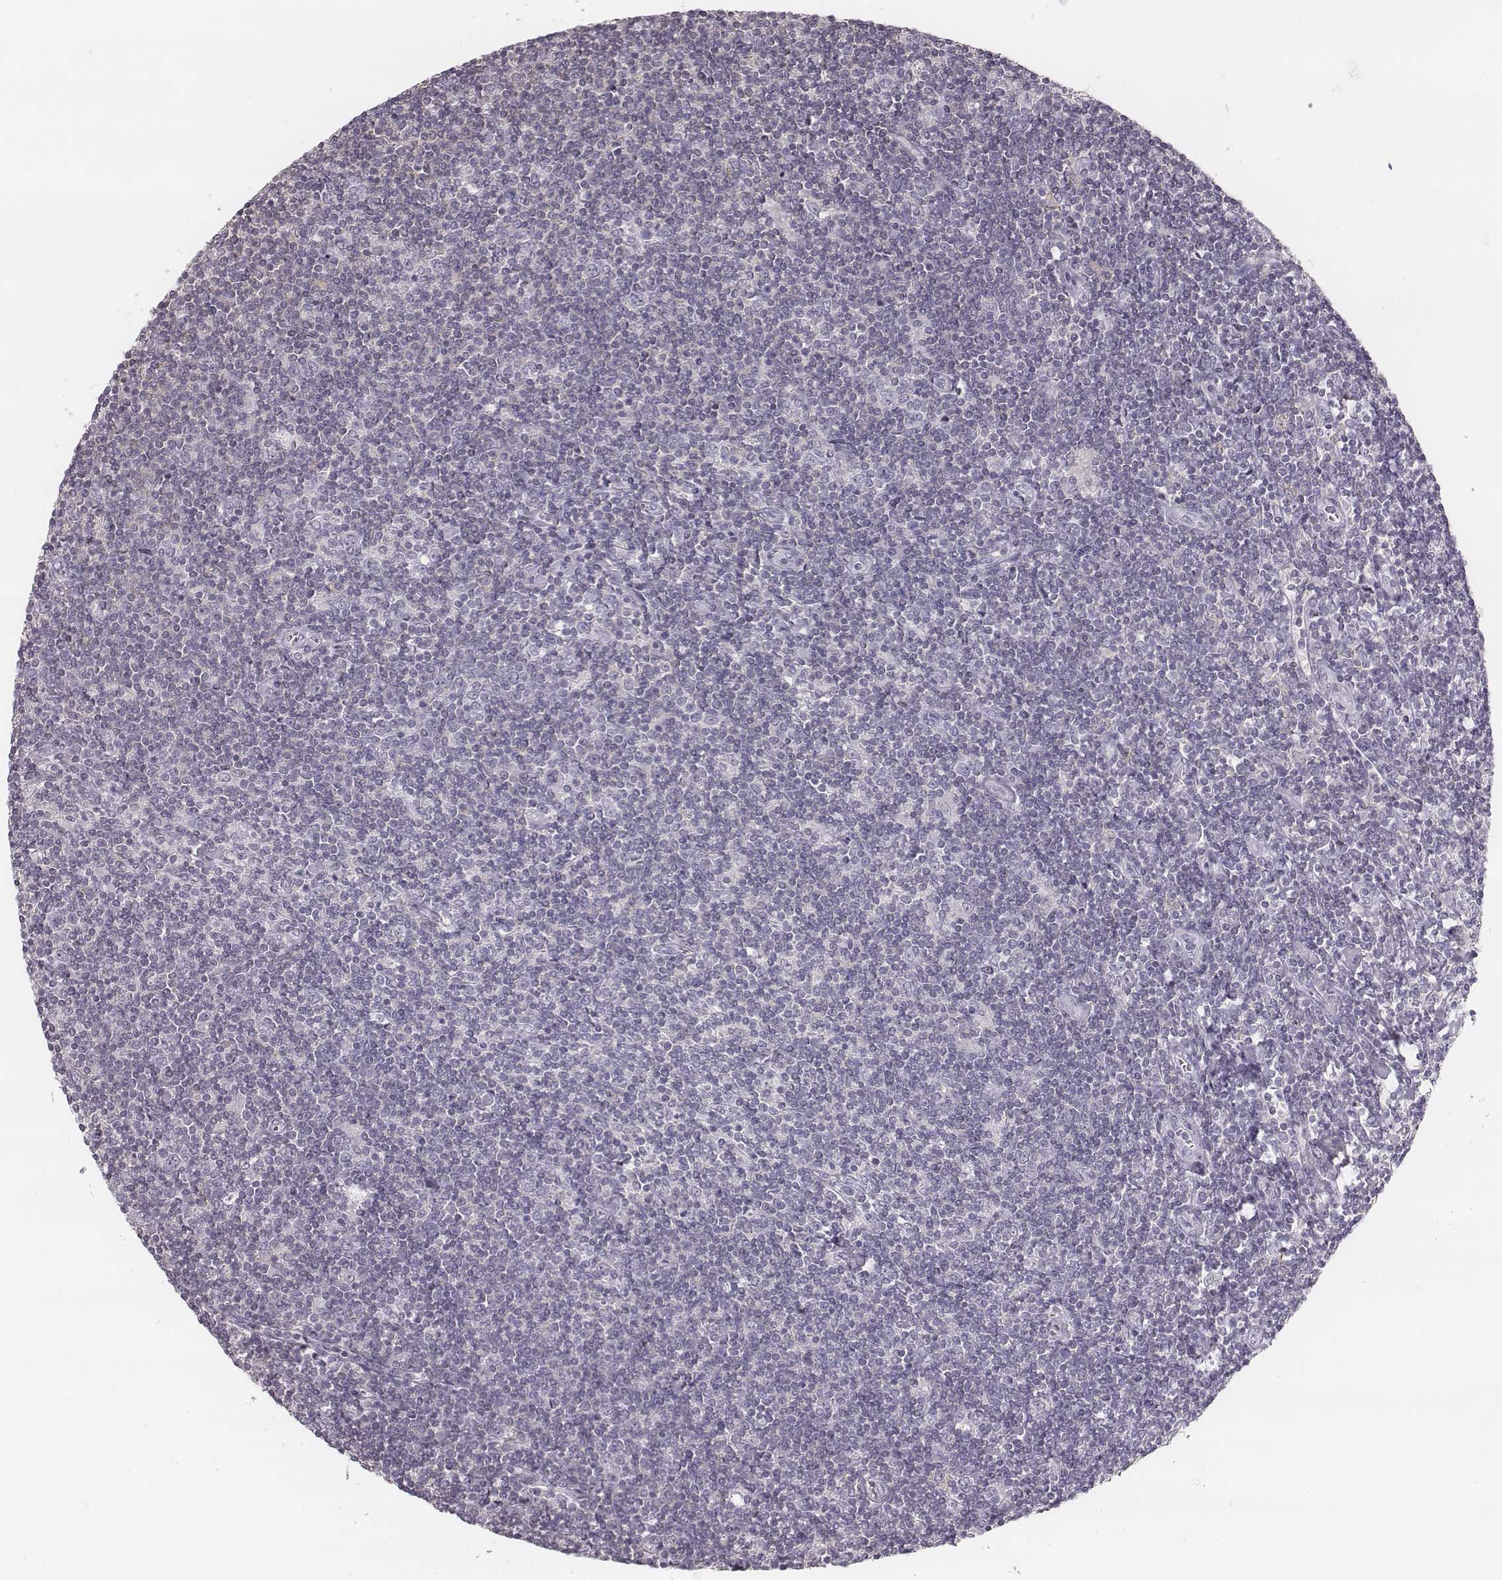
{"staining": {"intensity": "negative", "quantity": "none", "location": "none"}, "tissue": "lymphoma", "cell_type": "Tumor cells", "image_type": "cancer", "snomed": [{"axis": "morphology", "description": "Hodgkin's disease, NOS"}, {"axis": "topography", "description": "Lymph node"}], "caption": "Human Hodgkin's disease stained for a protein using IHC demonstrates no expression in tumor cells.", "gene": "ZNF365", "patient": {"sex": "male", "age": 40}}